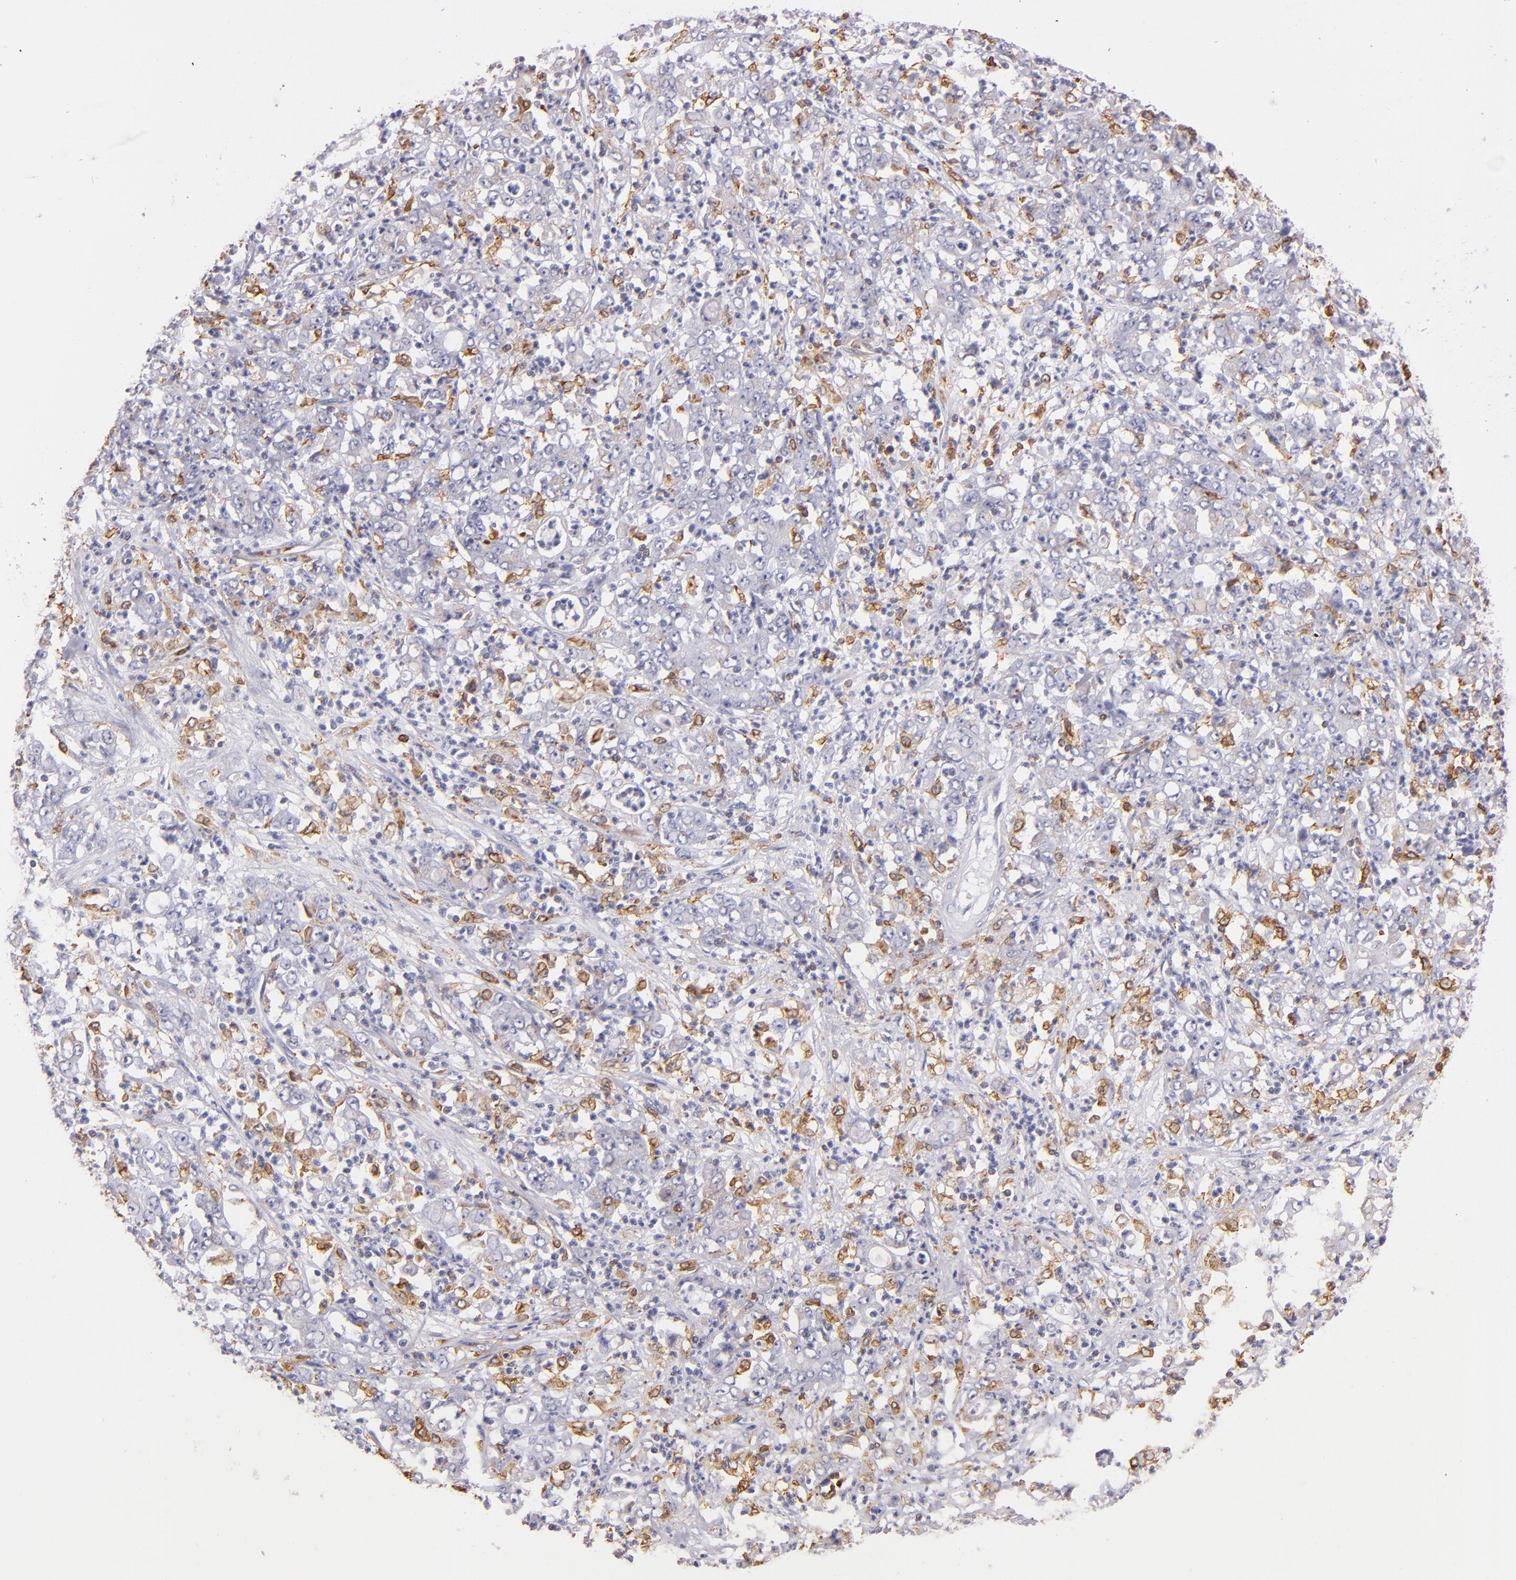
{"staining": {"intensity": "negative", "quantity": "none", "location": "none"}, "tissue": "stomach cancer", "cell_type": "Tumor cells", "image_type": "cancer", "snomed": [{"axis": "morphology", "description": "Adenocarcinoma, NOS"}, {"axis": "topography", "description": "Stomach, lower"}], "caption": "Stomach adenocarcinoma stained for a protein using IHC displays no positivity tumor cells.", "gene": "CD74", "patient": {"sex": "female", "age": 71}}